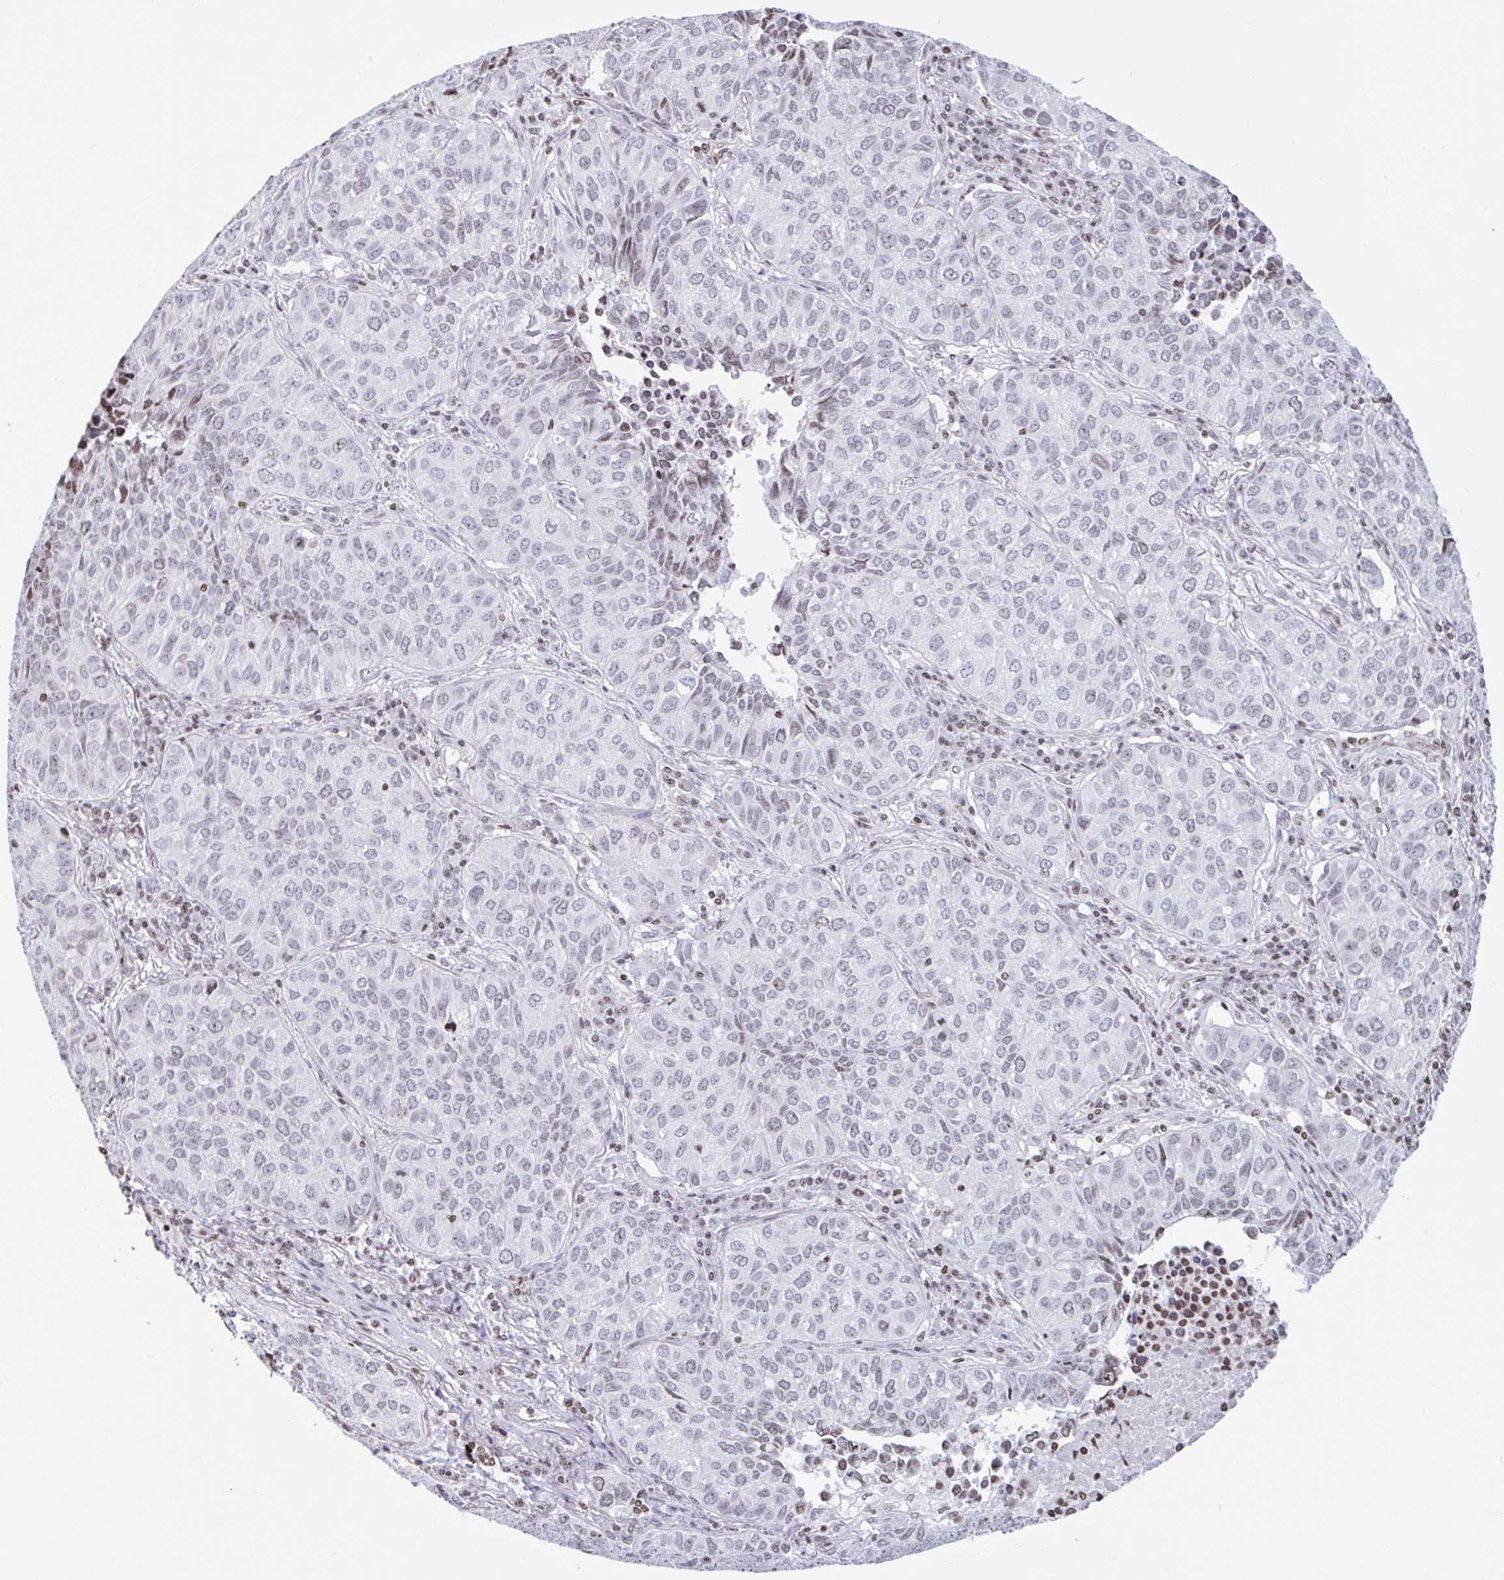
{"staining": {"intensity": "weak", "quantity": "25%-75%", "location": "nuclear"}, "tissue": "lung cancer", "cell_type": "Tumor cells", "image_type": "cancer", "snomed": [{"axis": "morphology", "description": "Adenocarcinoma, NOS"}, {"axis": "topography", "description": "Lung"}], "caption": "A brown stain shows weak nuclear staining of a protein in human lung cancer (adenocarcinoma) tumor cells.", "gene": "NOL6", "patient": {"sex": "female", "age": 50}}